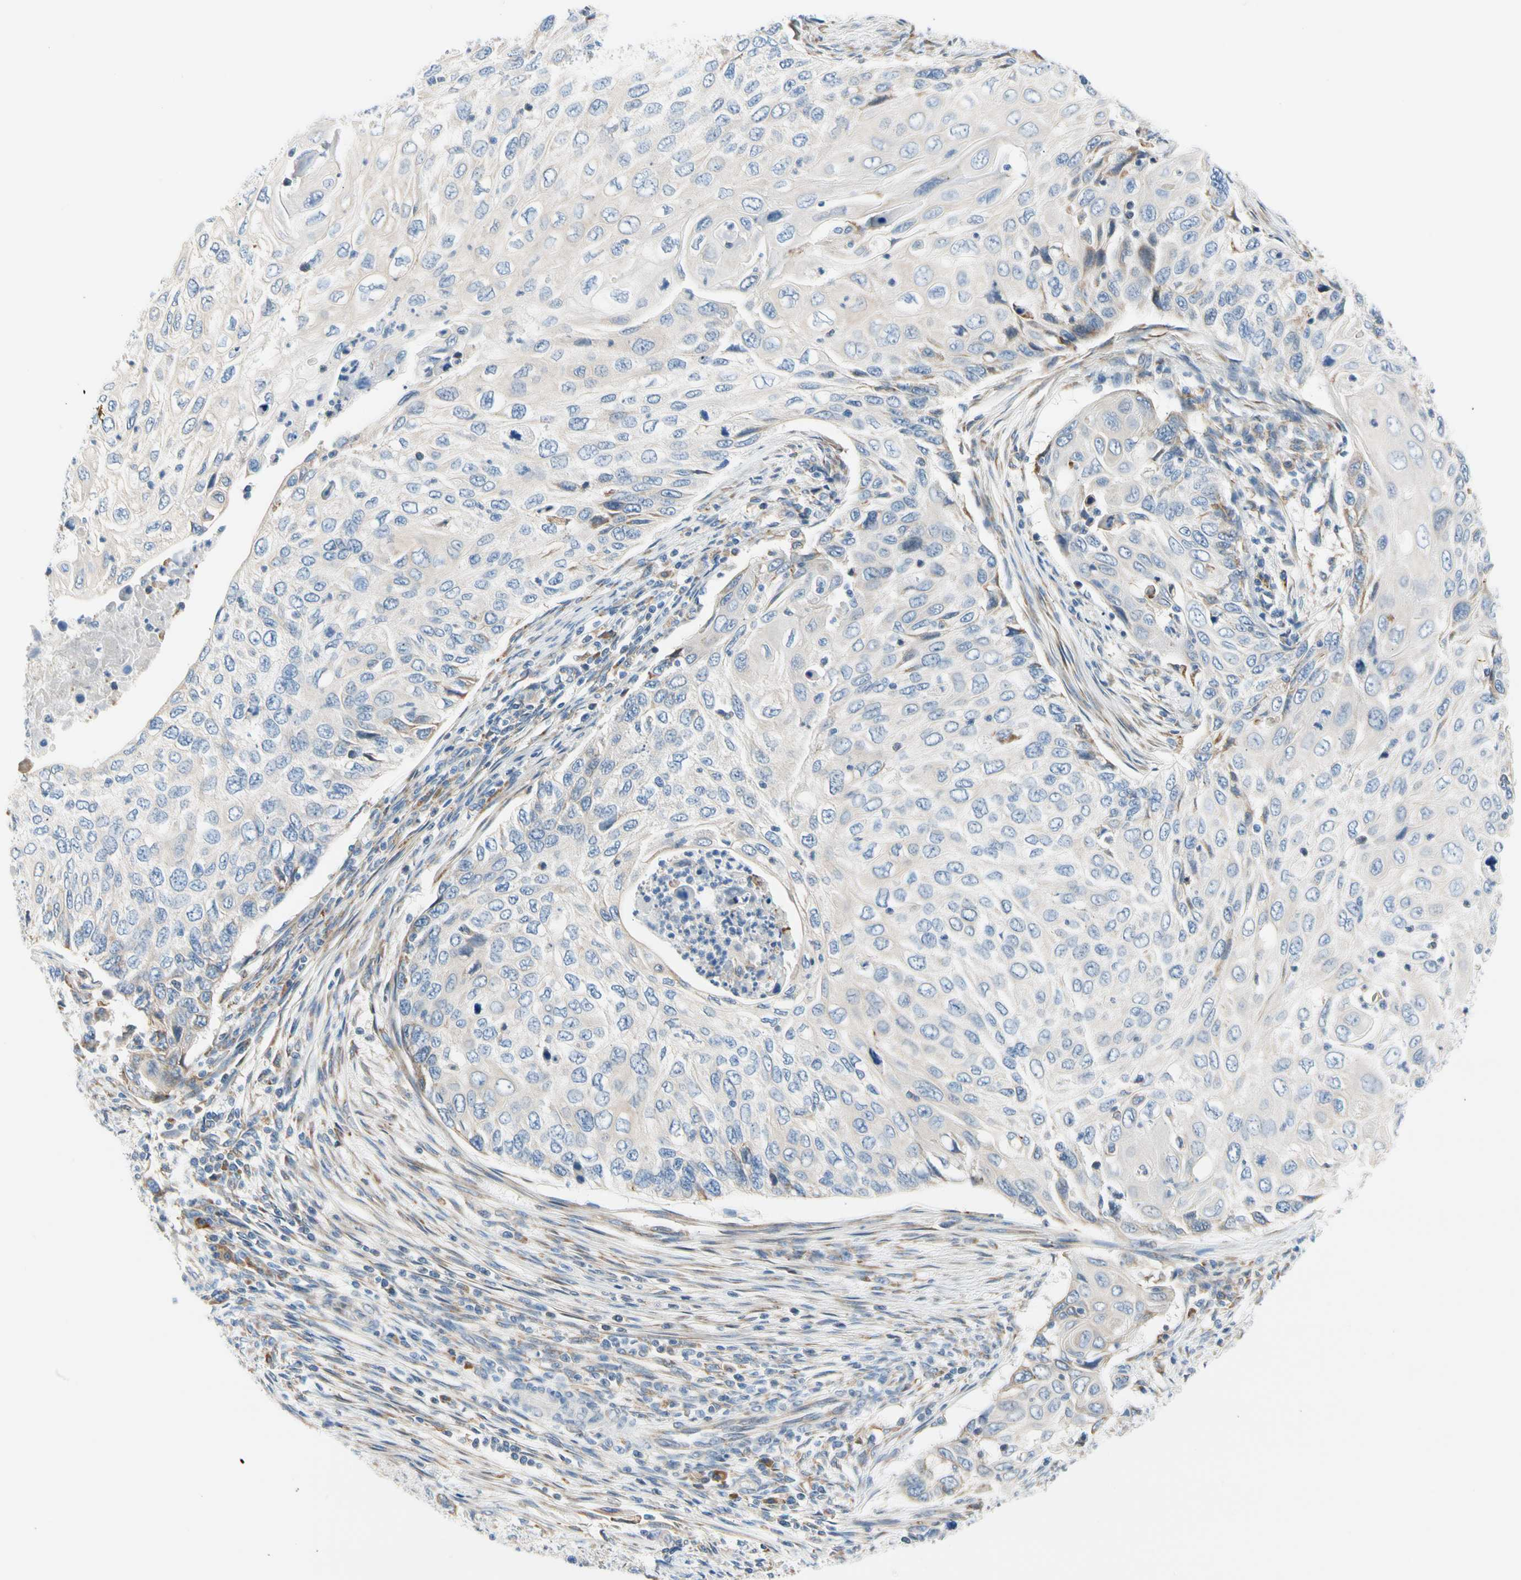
{"staining": {"intensity": "negative", "quantity": "none", "location": "none"}, "tissue": "cervical cancer", "cell_type": "Tumor cells", "image_type": "cancer", "snomed": [{"axis": "morphology", "description": "Squamous cell carcinoma, NOS"}, {"axis": "topography", "description": "Cervix"}], "caption": "A photomicrograph of cervical squamous cell carcinoma stained for a protein displays no brown staining in tumor cells. Nuclei are stained in blue.", "gene": "STXBP1", "patient": {"sex": "female", "age": 70}}